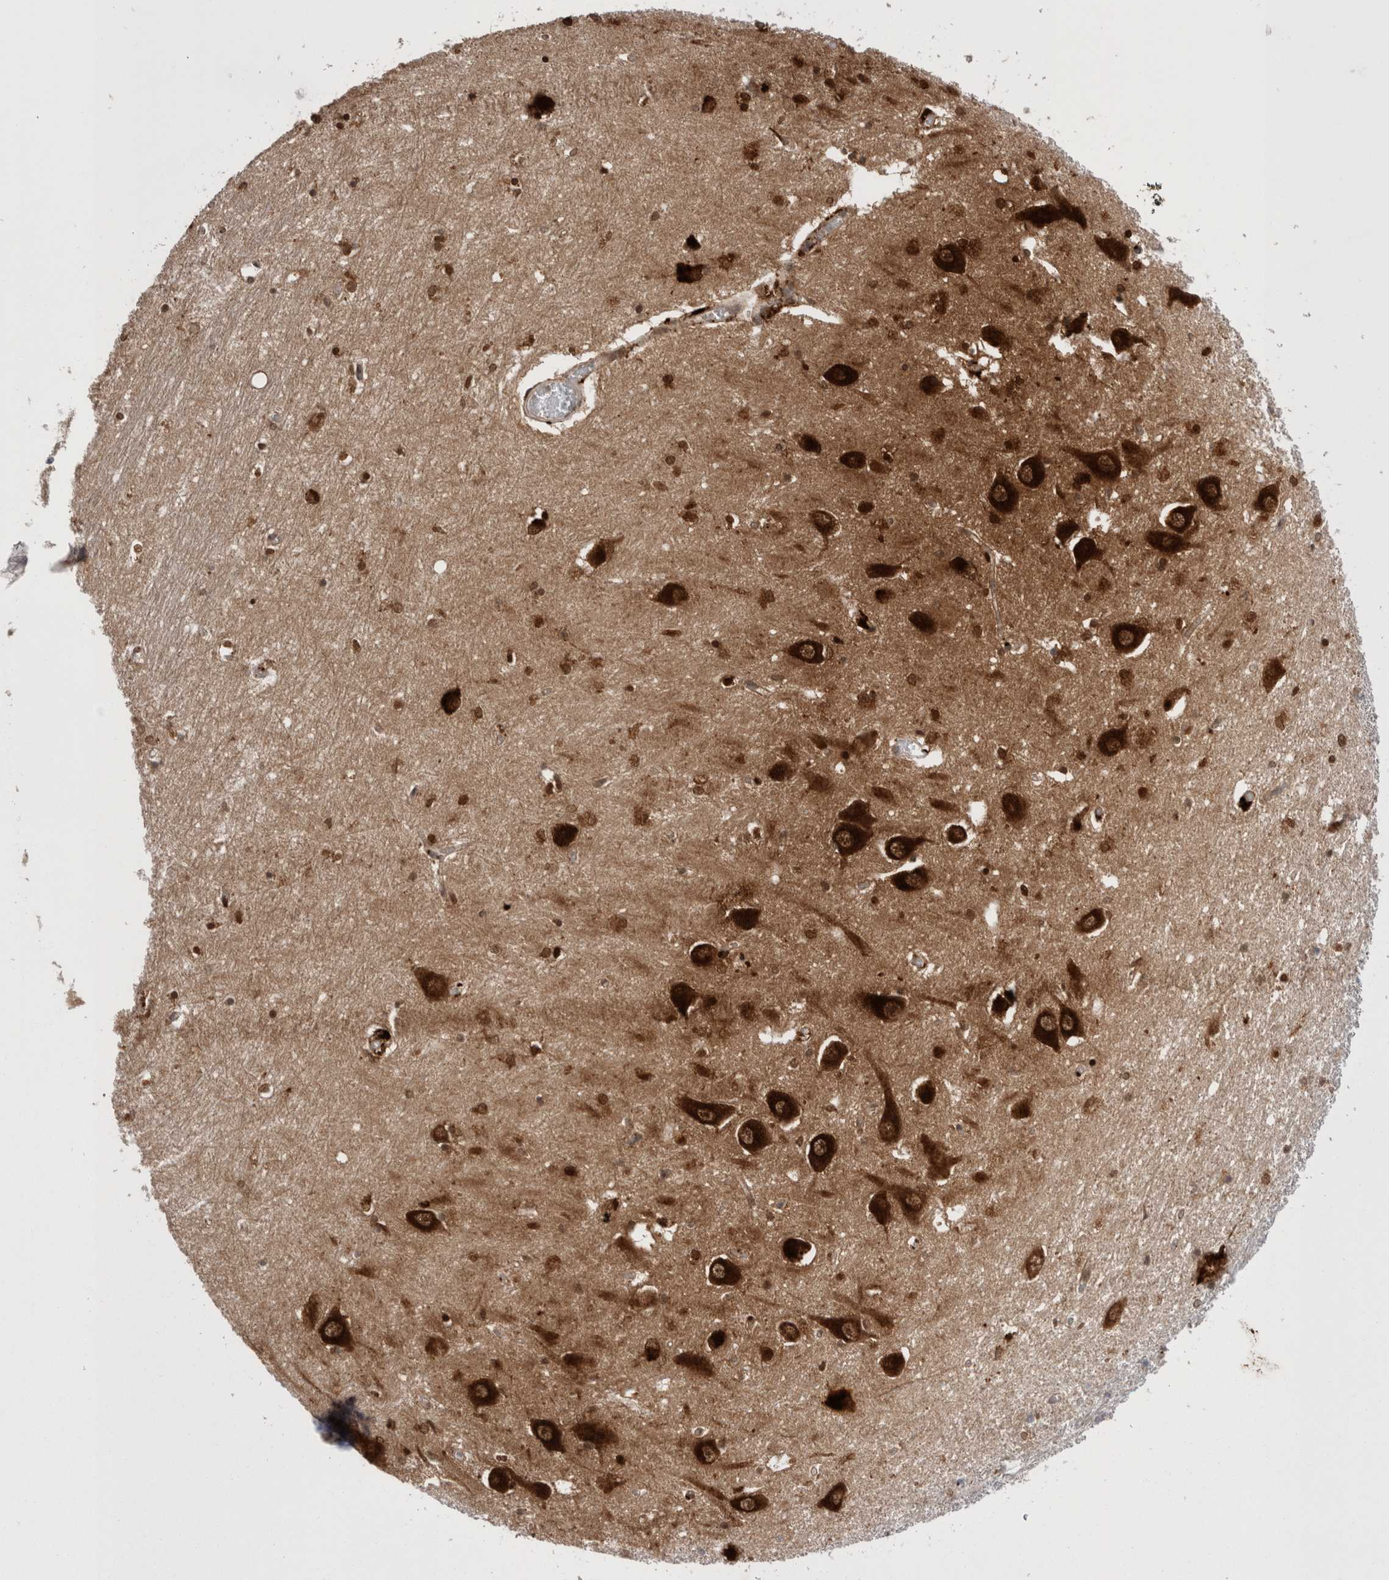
{"staining": {"intensity": "moderate", "quantity": ">75%", "location": "cytoplasmic/membranous"}, "tissue": "hippocampus", "cell_type": "Glial cells", "image_type": "normal", "snomed": [{"axis": "morphology", "description": "Normal tissue, NOS"}, {"axis": "topography", "description": "Hippocampus"}], "caption": "This histopathology image exhibits unremarkable hippocampus stained with immunohistochemistry (IHC) to label a protein in brown. The cytoplasmic/membranous of glial cells show moderate positivity for the protein. Nuclei are counter-stained blue.", "gene": "EPDR1", "patient": {"sex": "male", "age": 70}}